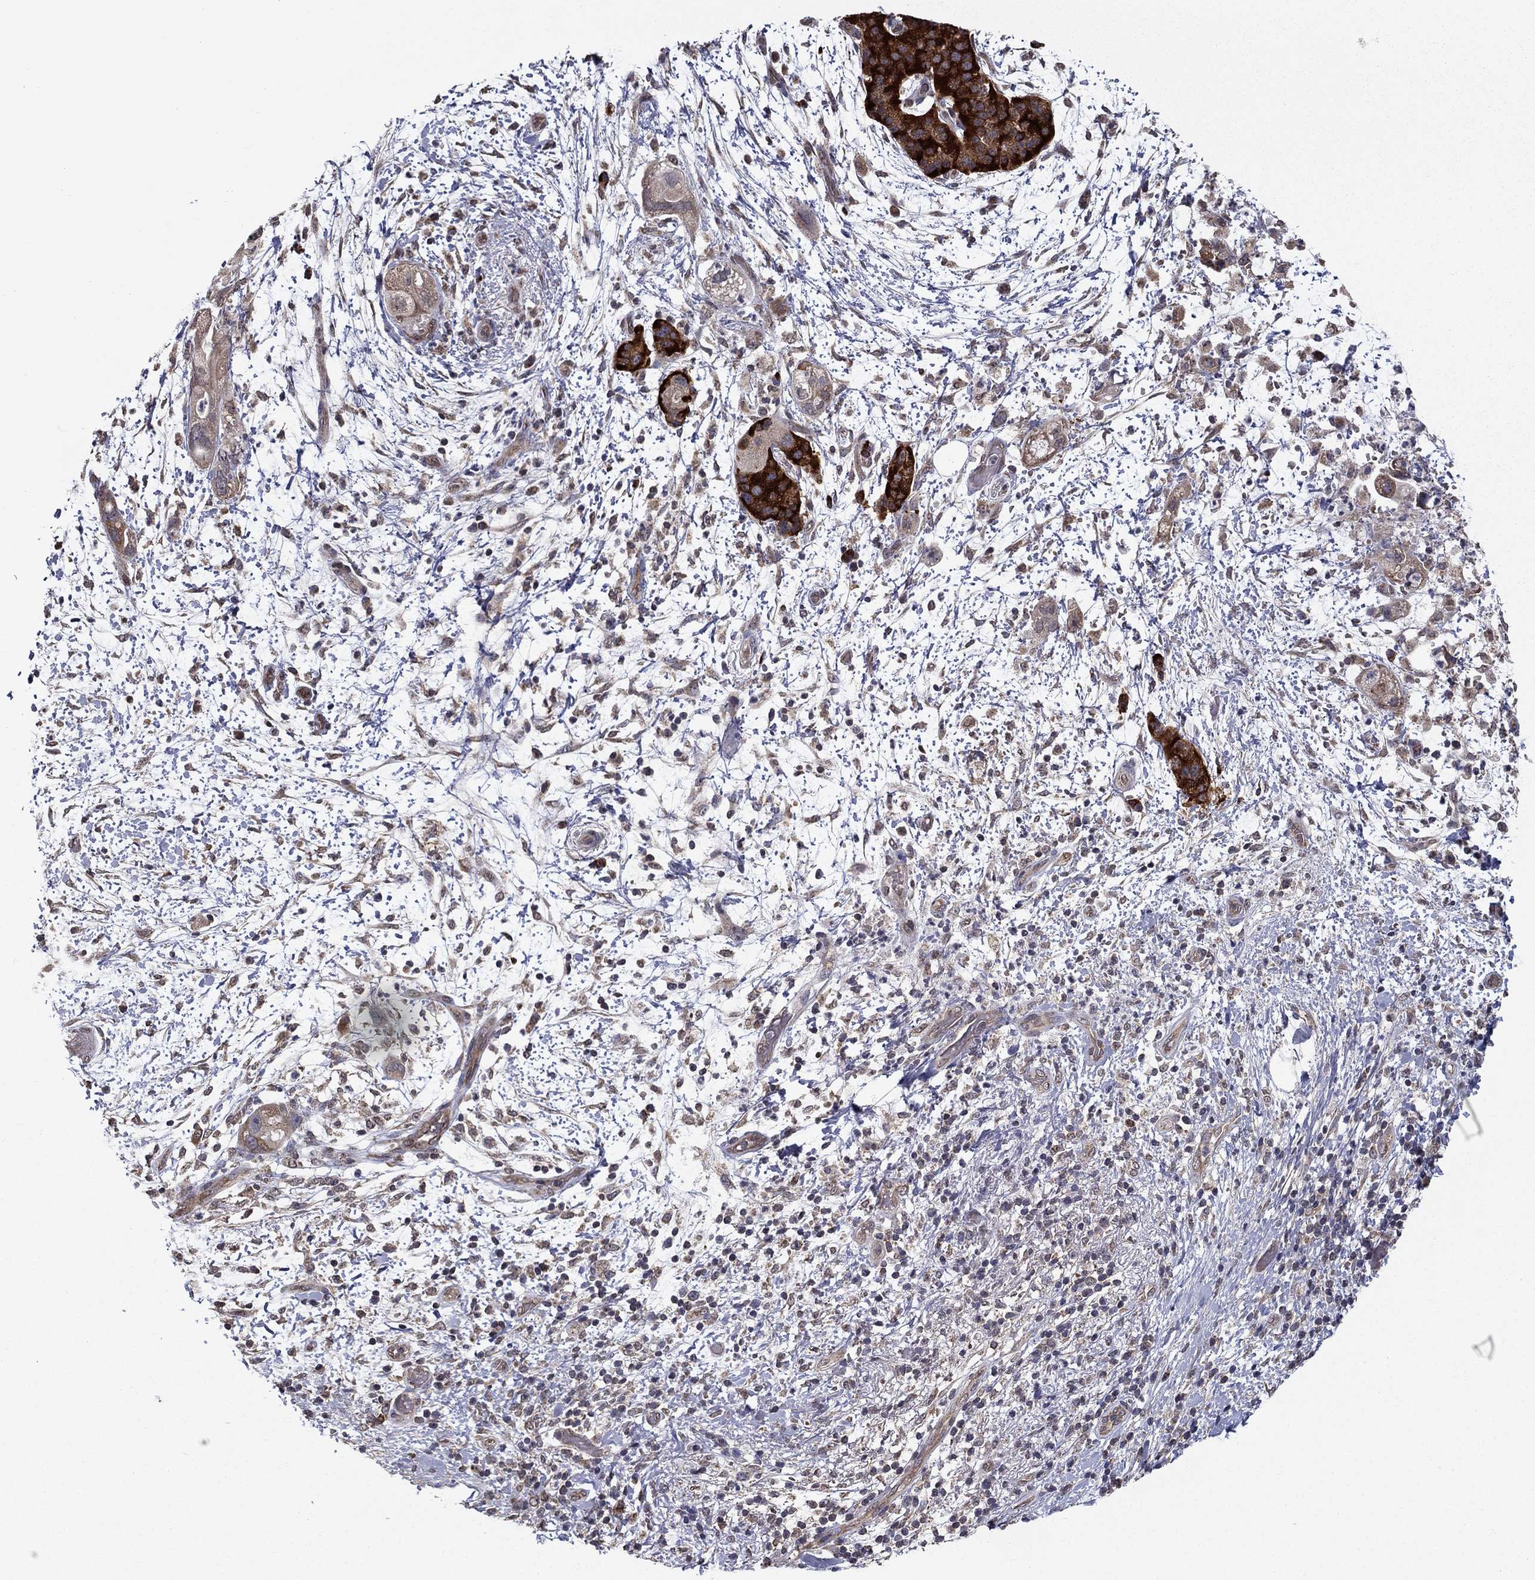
{"staining": {"intensity": "negative", "quantity": "none", "location": "none"}, "tissue": "pancreatic cancer", "cell_type": "Tumor cells", "image_type": "cancer", "snomed": [{"axis": "morphology", "description": "Adenocarcinoma, NOS"}, {"axis": "topography", "description": "Pancreas"}], "caption": "Immunohistochemistry micrograph of human pancreatic cancer (adenocarcinoma) stained for a protein (brown), which exhibits no positivity in tumor cells.", "gene": "SLC2A13", "patient": {"sex": "female", "age": 72}}